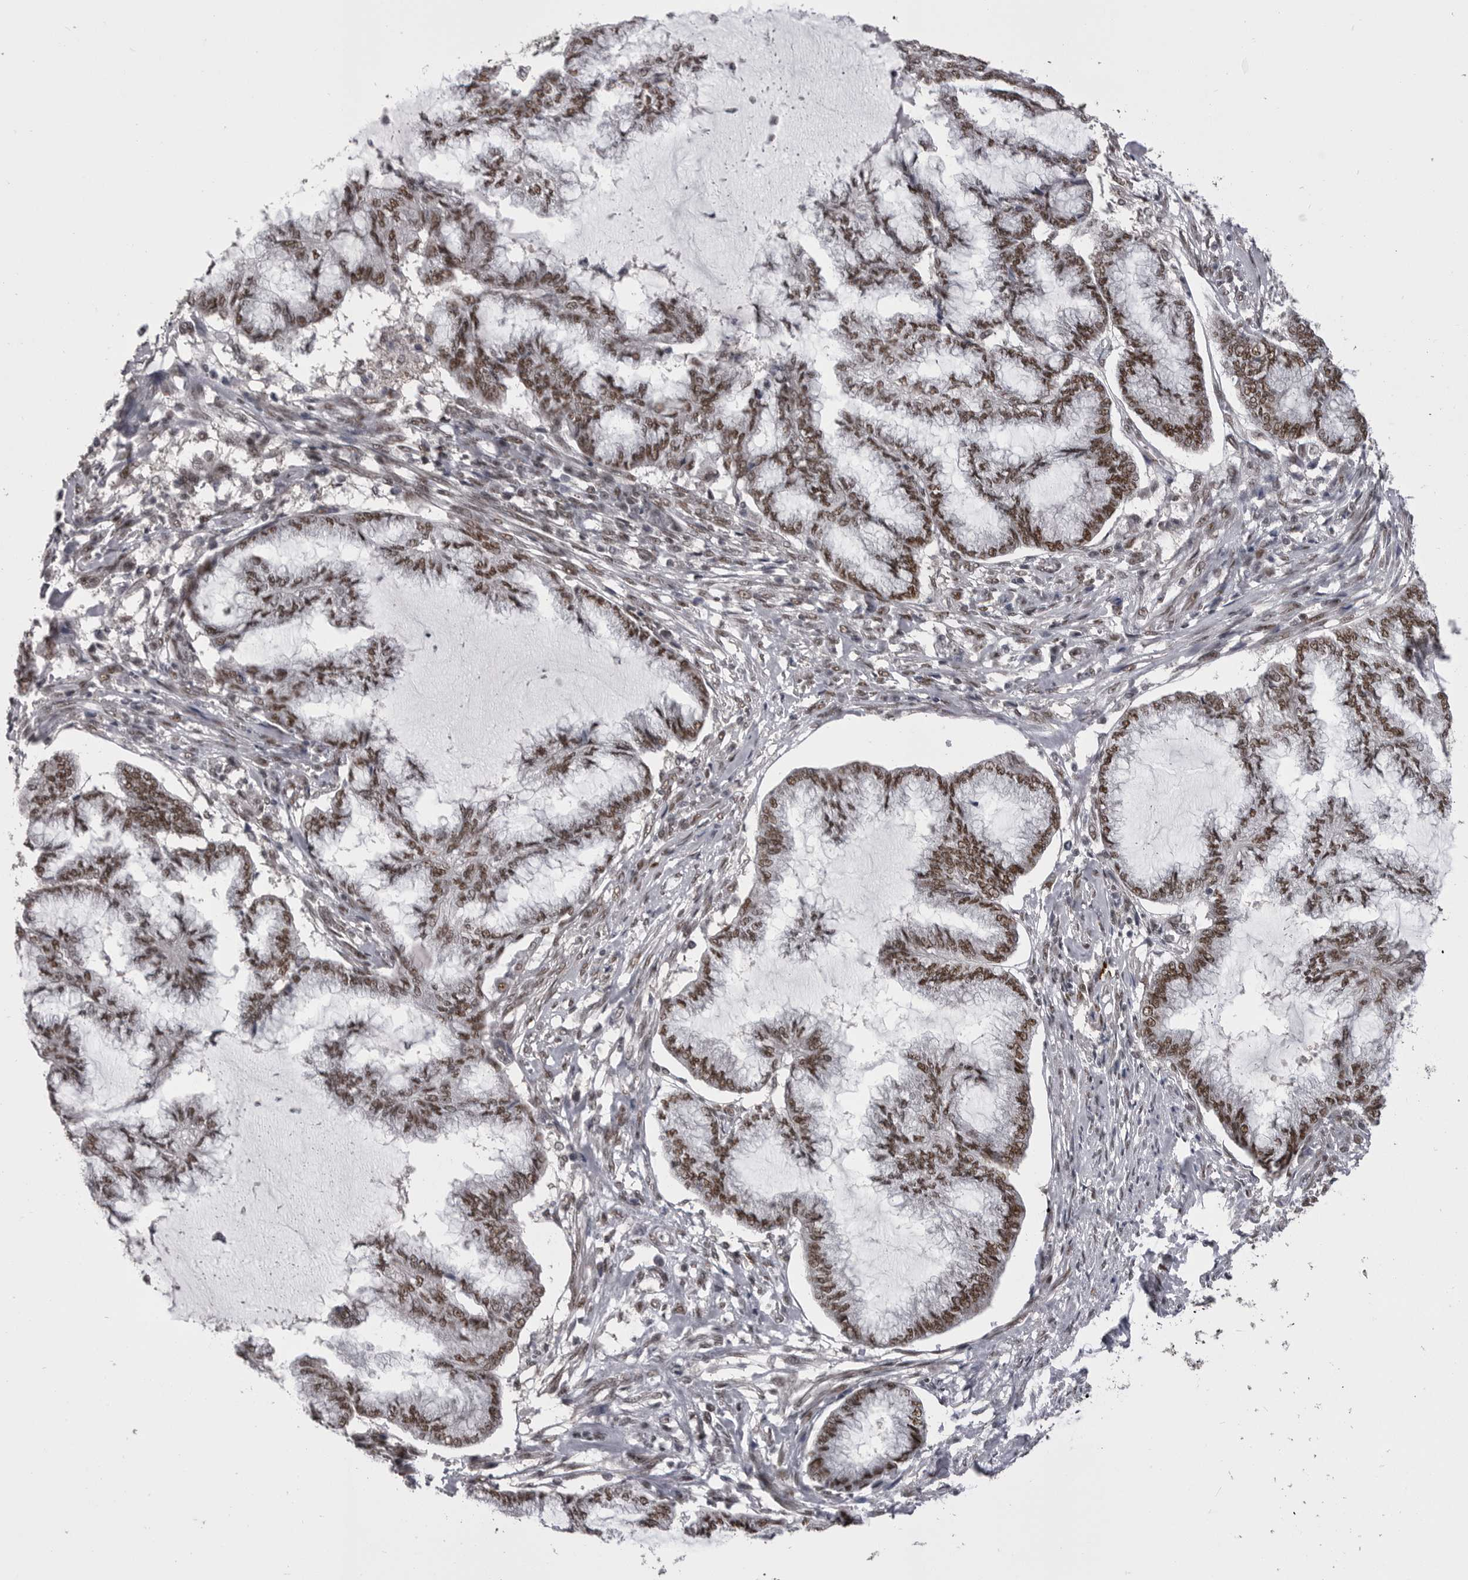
{"staining": {"intensity": "strong", "quantity": ">75%", "location": "nuclear"}, "tissue": "endometrial cancer", "cell_type": "Tumor cells", "image_type": "cancer", "snomed": [{"axis": "morphology", "description": "Adenocarcinoma, NOS"}, {"axis": "topography", "description": "Endometrium"}], "caption": "Brown immunohistochemical staining in human adenocarcinoma (endometrial) exhibits strong nuclear staining in approximately >75% of tumor cells.", "gene": "MEPCE", "patient": {"sex": "female", "age": 86}}